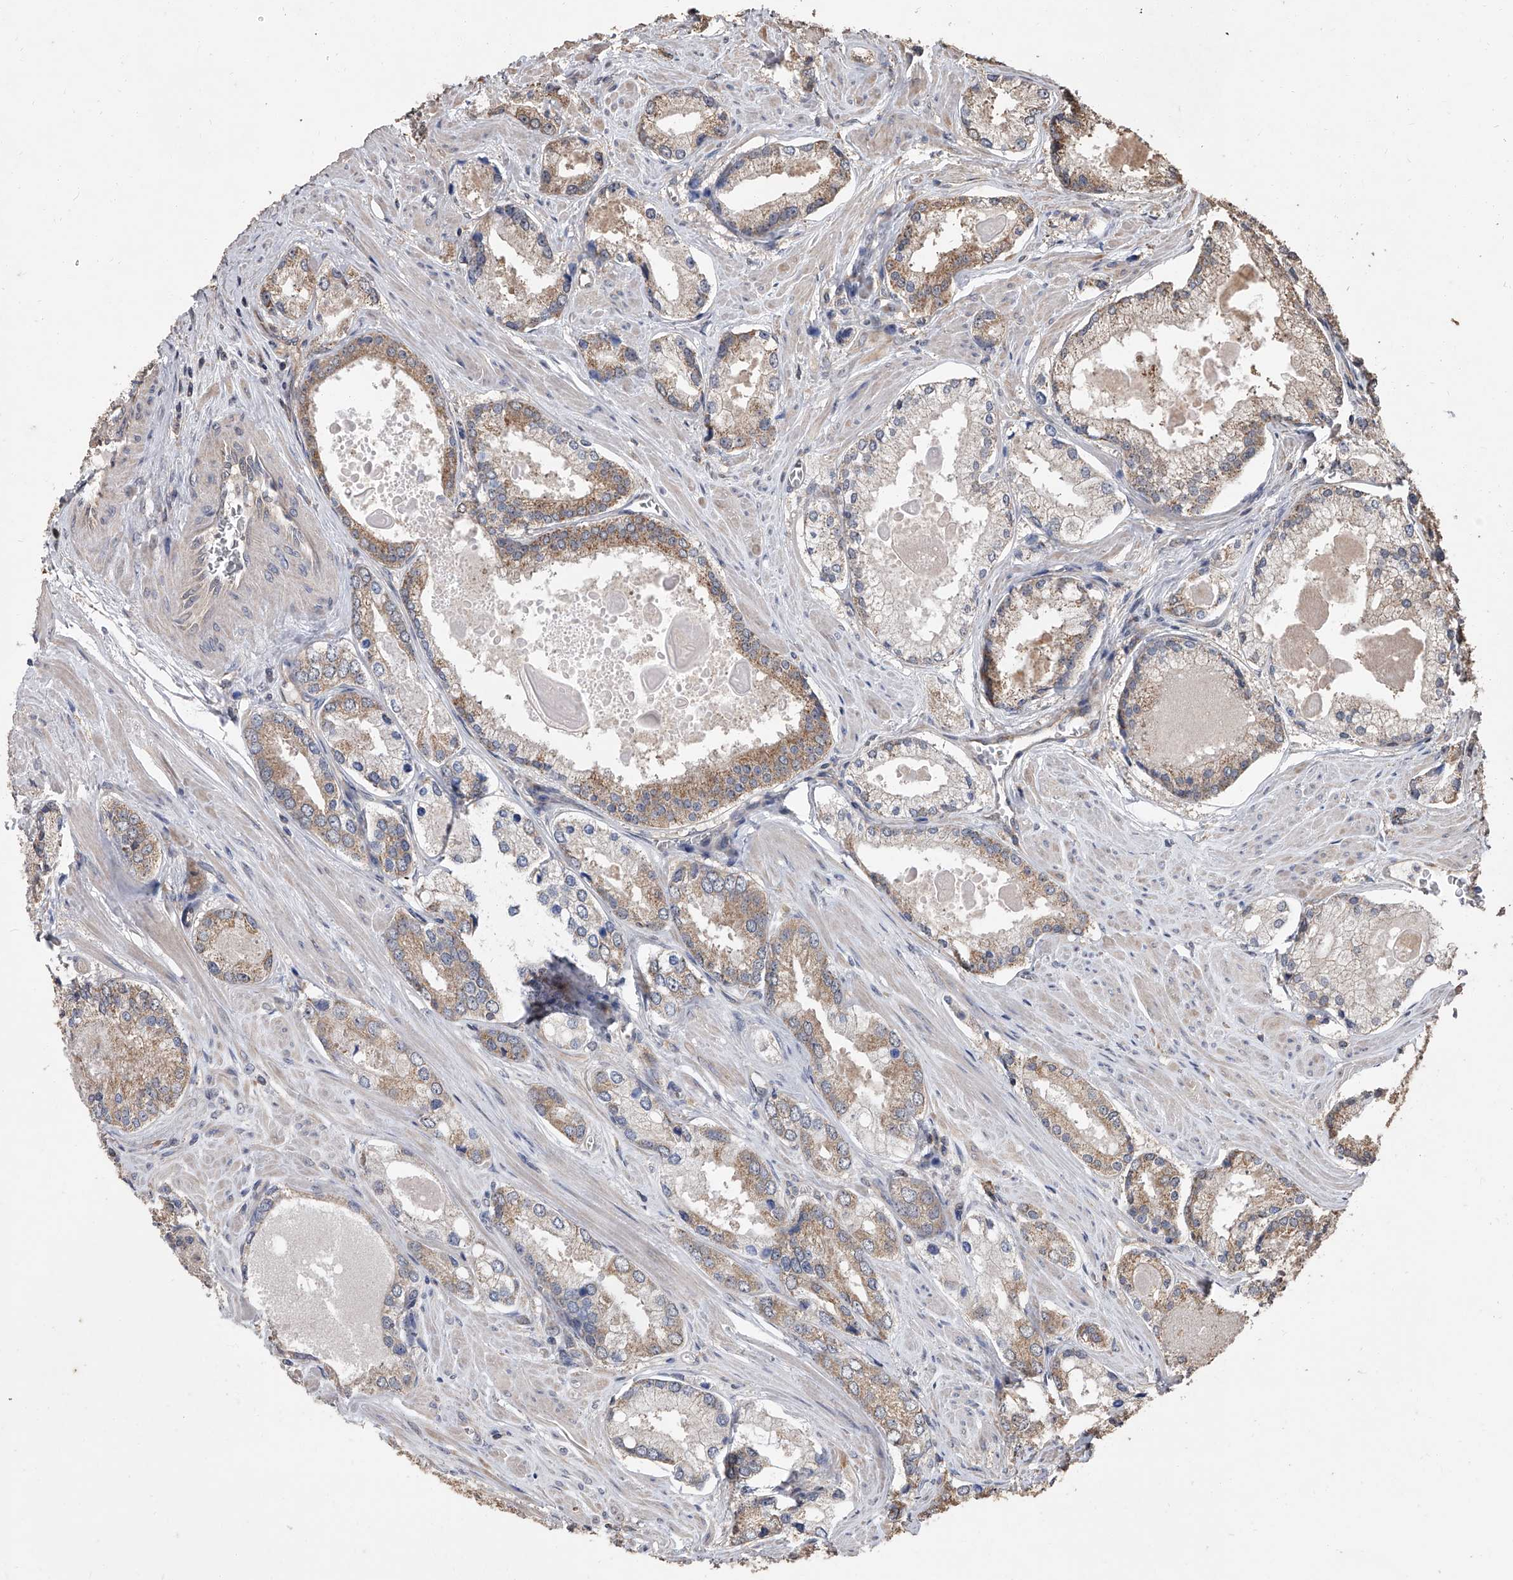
{"staining": {"intensity": "moderate", "quantity": ">75%", "location": "cytoplasmic/membranous"}, "tissue": "prostate cancer", "cell_type": "Tumor cells", "image_type": "cancer", "snomed": [{"axis": "morphology", "description": "Adenocarcinoma, Low grade"}, {"axis": "topography", "description": "Prostate"}], "caption": "Prostate cancer (adenocarcinoma (low-grade)) stained for a protein exhibits moderate cytoplasmic/membranous positivity in tumor cells.", "gene": "LTV1", "patient": {"sex": "male", "age": 54}}